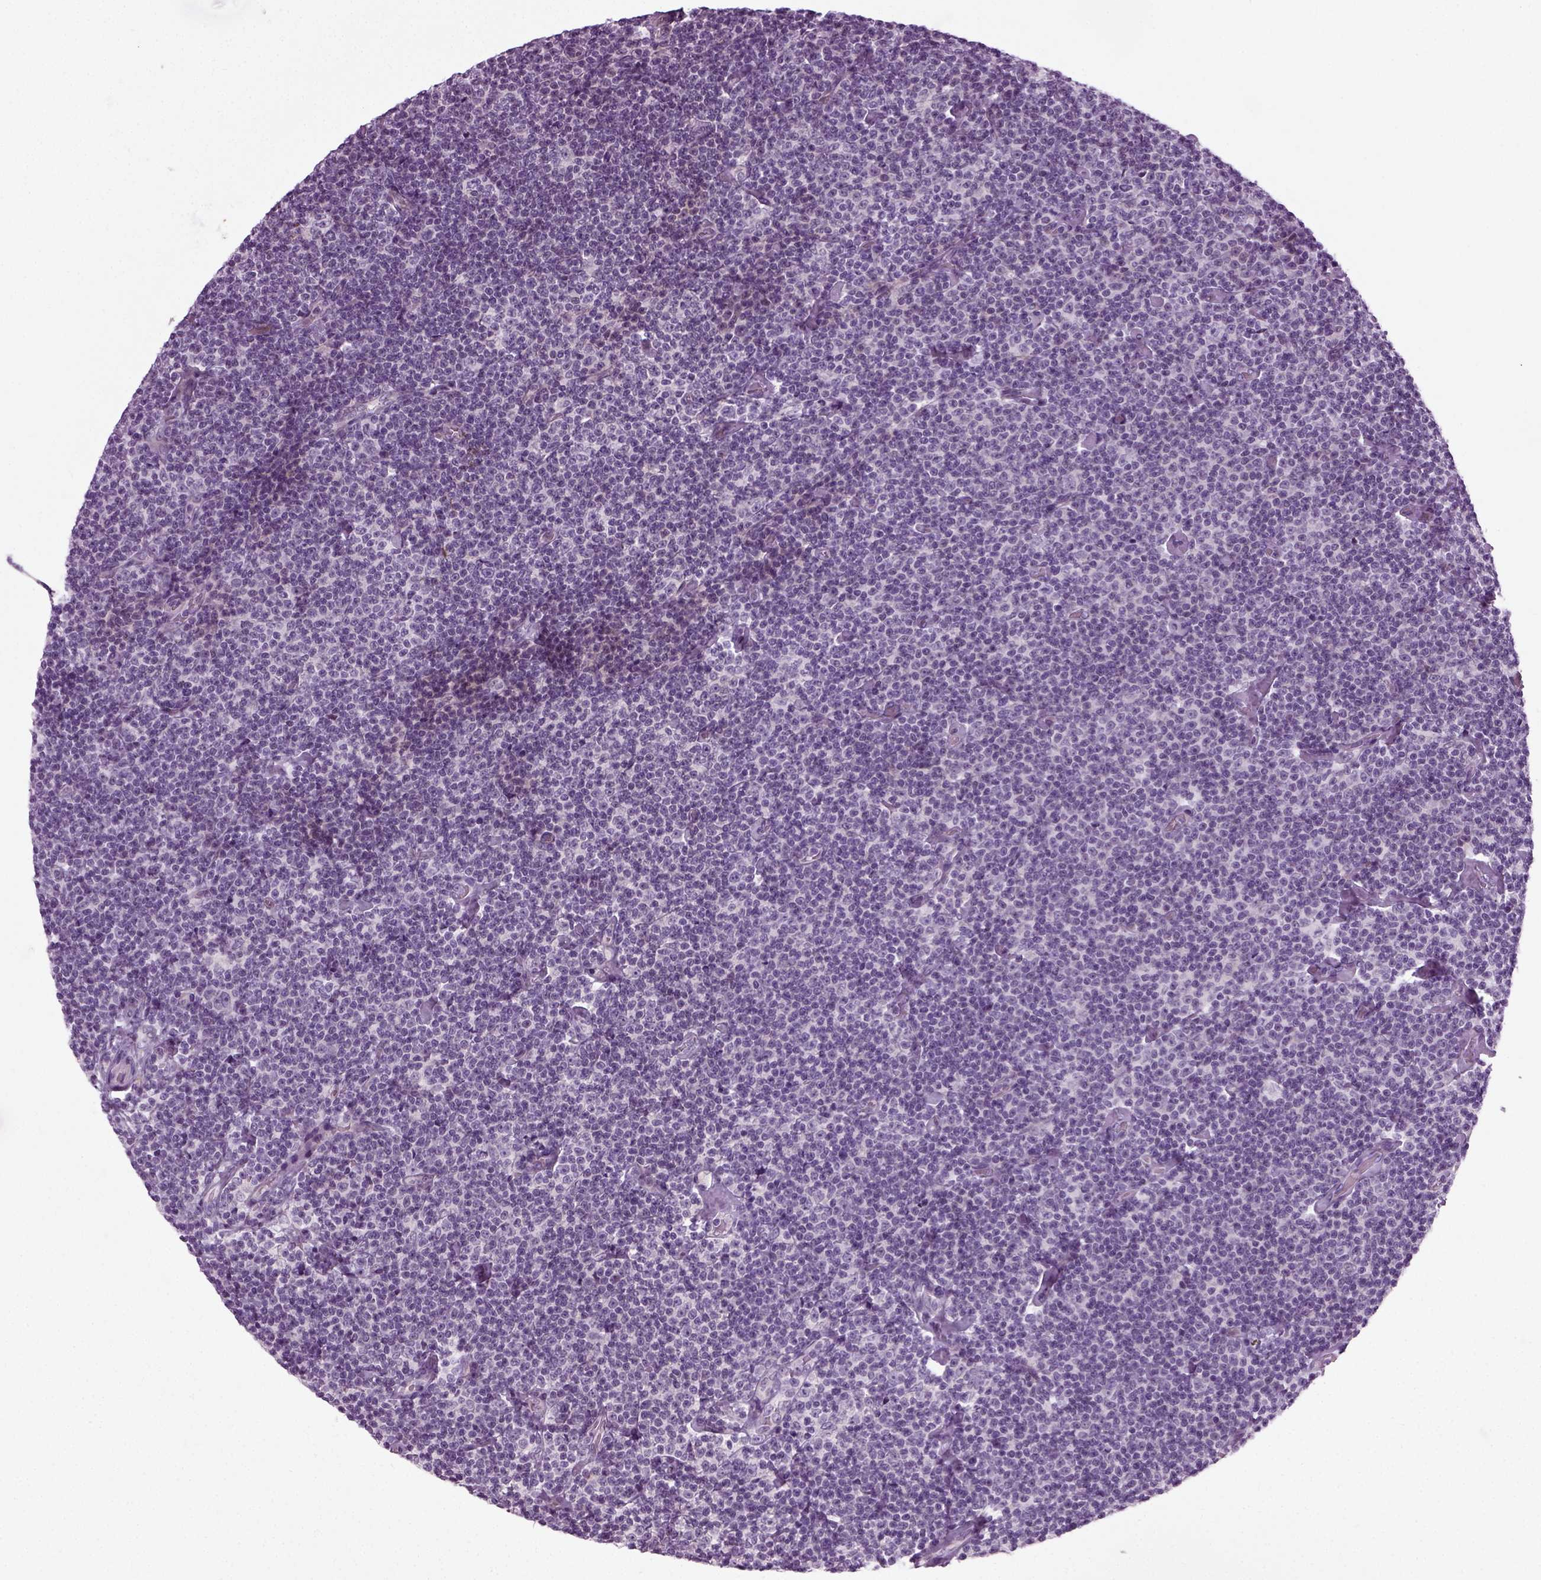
{"staining": {"intensity": "negative", "quantity": "none", "location": "none"}, "tissue": "lymphoma", "cell_type": "Tumor cells", "image_type": "cancer", "snomed": [{"axis": "morphology", "description": "Malignant lymphoma, non-Hodgkin's type, Low grade"}, {"axis": "topography", "description": "Lymph node"}], "caption": "The photomicrograph shows no significant expression in tumor cells of low-grade malignant lymphoma, non-Hodgkin's type.", "gene": "SCG5", "patient": {"sex": "male", "age": 81}}